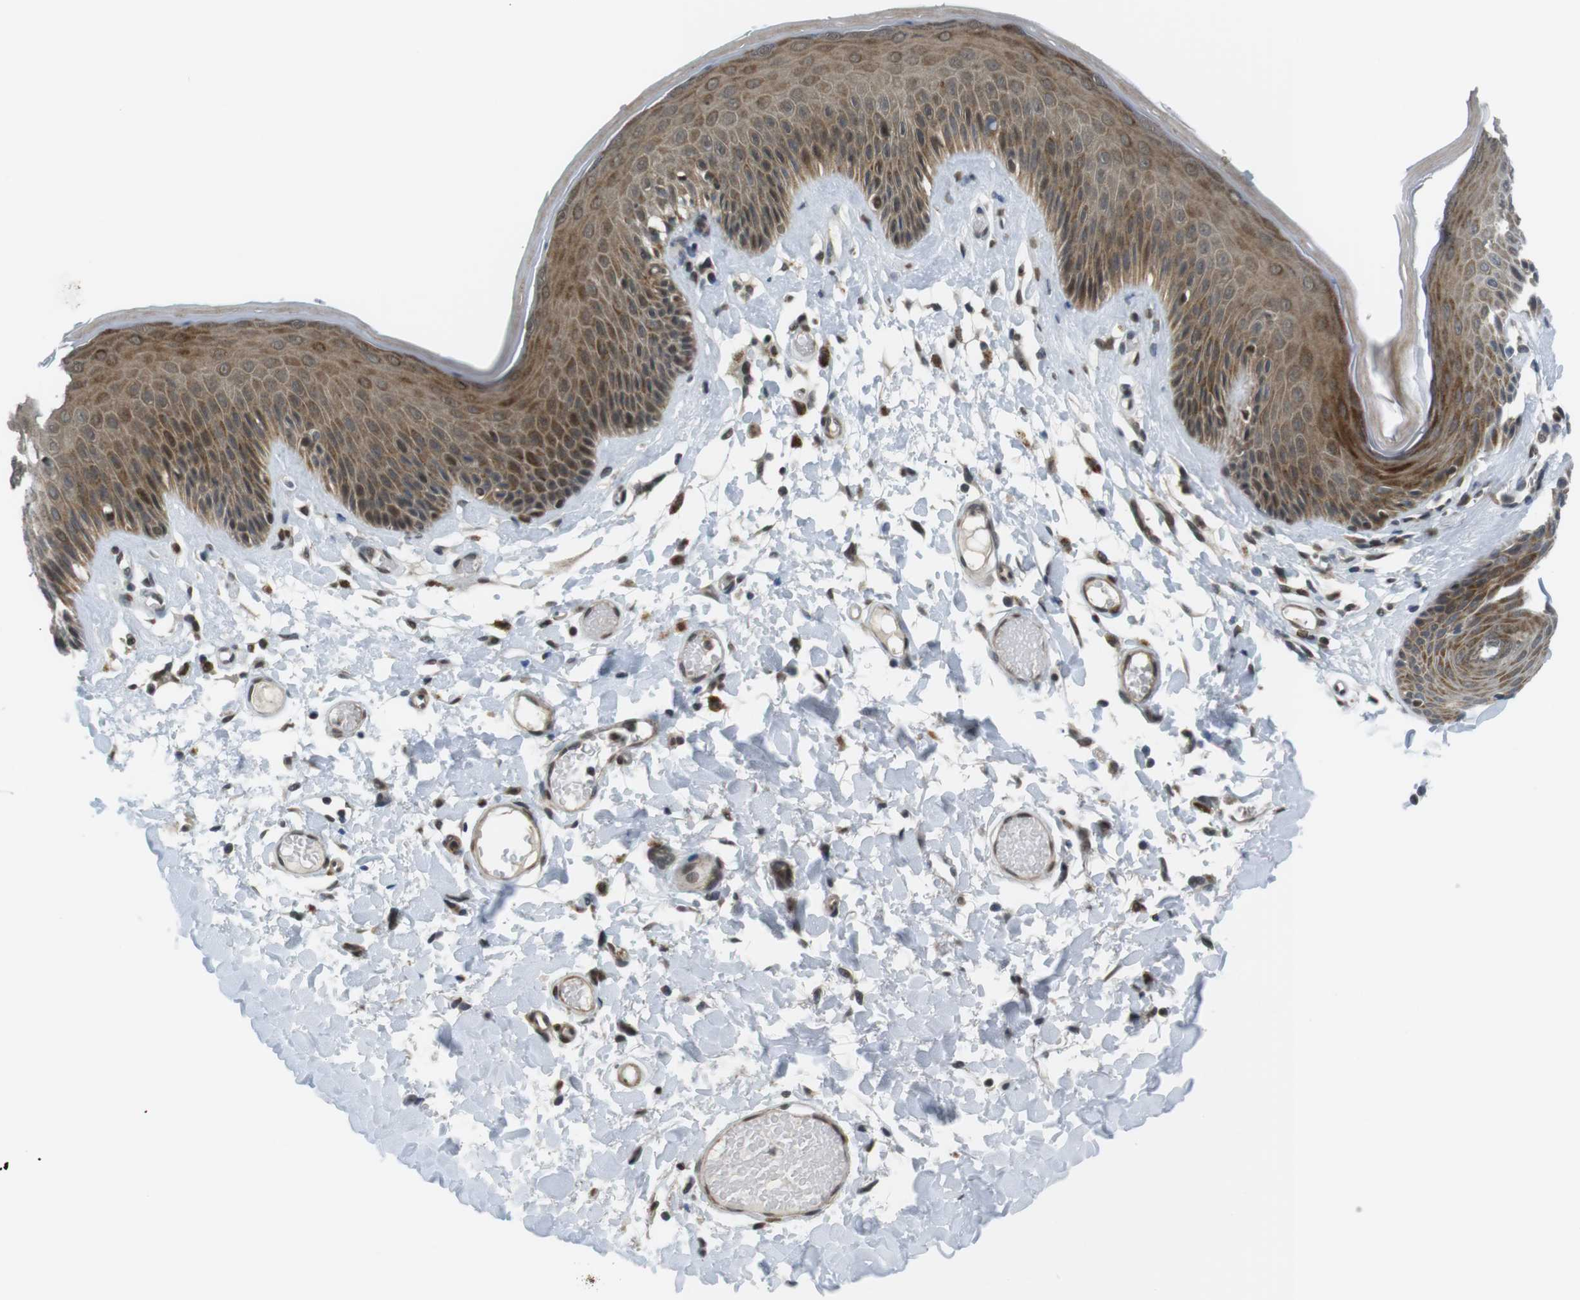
{"staining": {"intensity": "moderate", "quantity": ">75%", "location": "cytoplasmic/membranous"}, "tissue": "skin", "cell_type": "Epidermal cells", "image_type": "normal", "snomed": [{"axis": "morphology", "description": "Normal tissue, NOS"}, {"axis": "topography", "description": "Vulva"}], "caption": "A high-resolution micrograph shows immunohistochemistry staining of unremarkable skin, which reveals moderate cytoplasmic/membranous expression in approximately >75% of epidermal cells. Nuclei are stained in blue.", "gene": "USP7", "patient": {"sex": "female", "age": 73}}